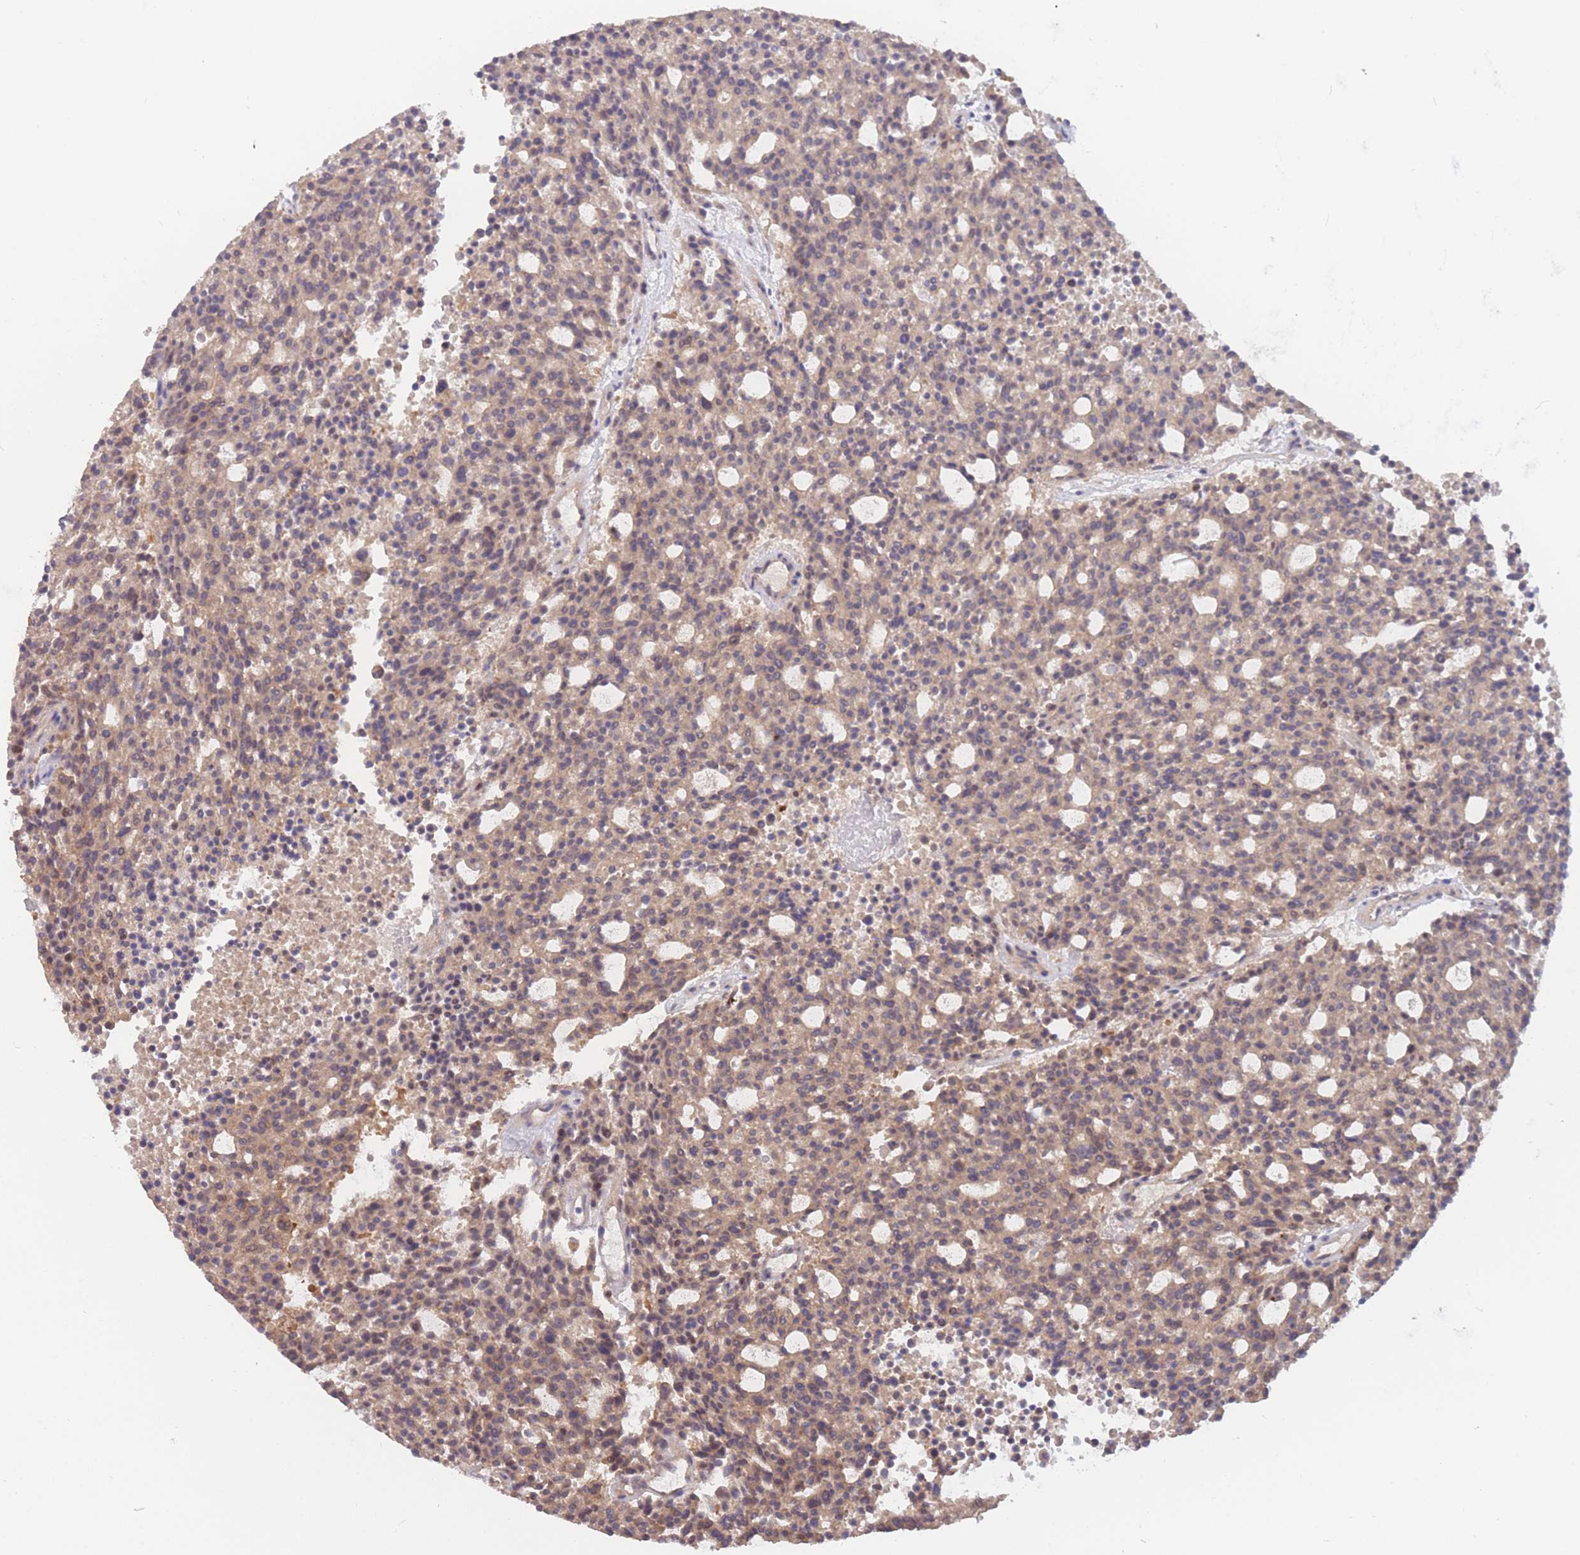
{"staining": {"intensity": "weak", "quantity": ">75%", "location": "cytoplasmic/membranous"}, "tissue": "carcinoid", "cell_type": "Tumor cells", "image_type": "cancer", "snomed": [{"axis": "morphology", "description": "Carcinoid, malignant, NOS"}, {"axis": "topography", "description": "Pancreas"}], "caption": "The immunohistochemical stain labels weak cytoplasmic/membranous staining in tumor cells of carcinoid (malignant) tissue.", "gene": "SMC6", "patient": {"sex": "female", "age": 54}}